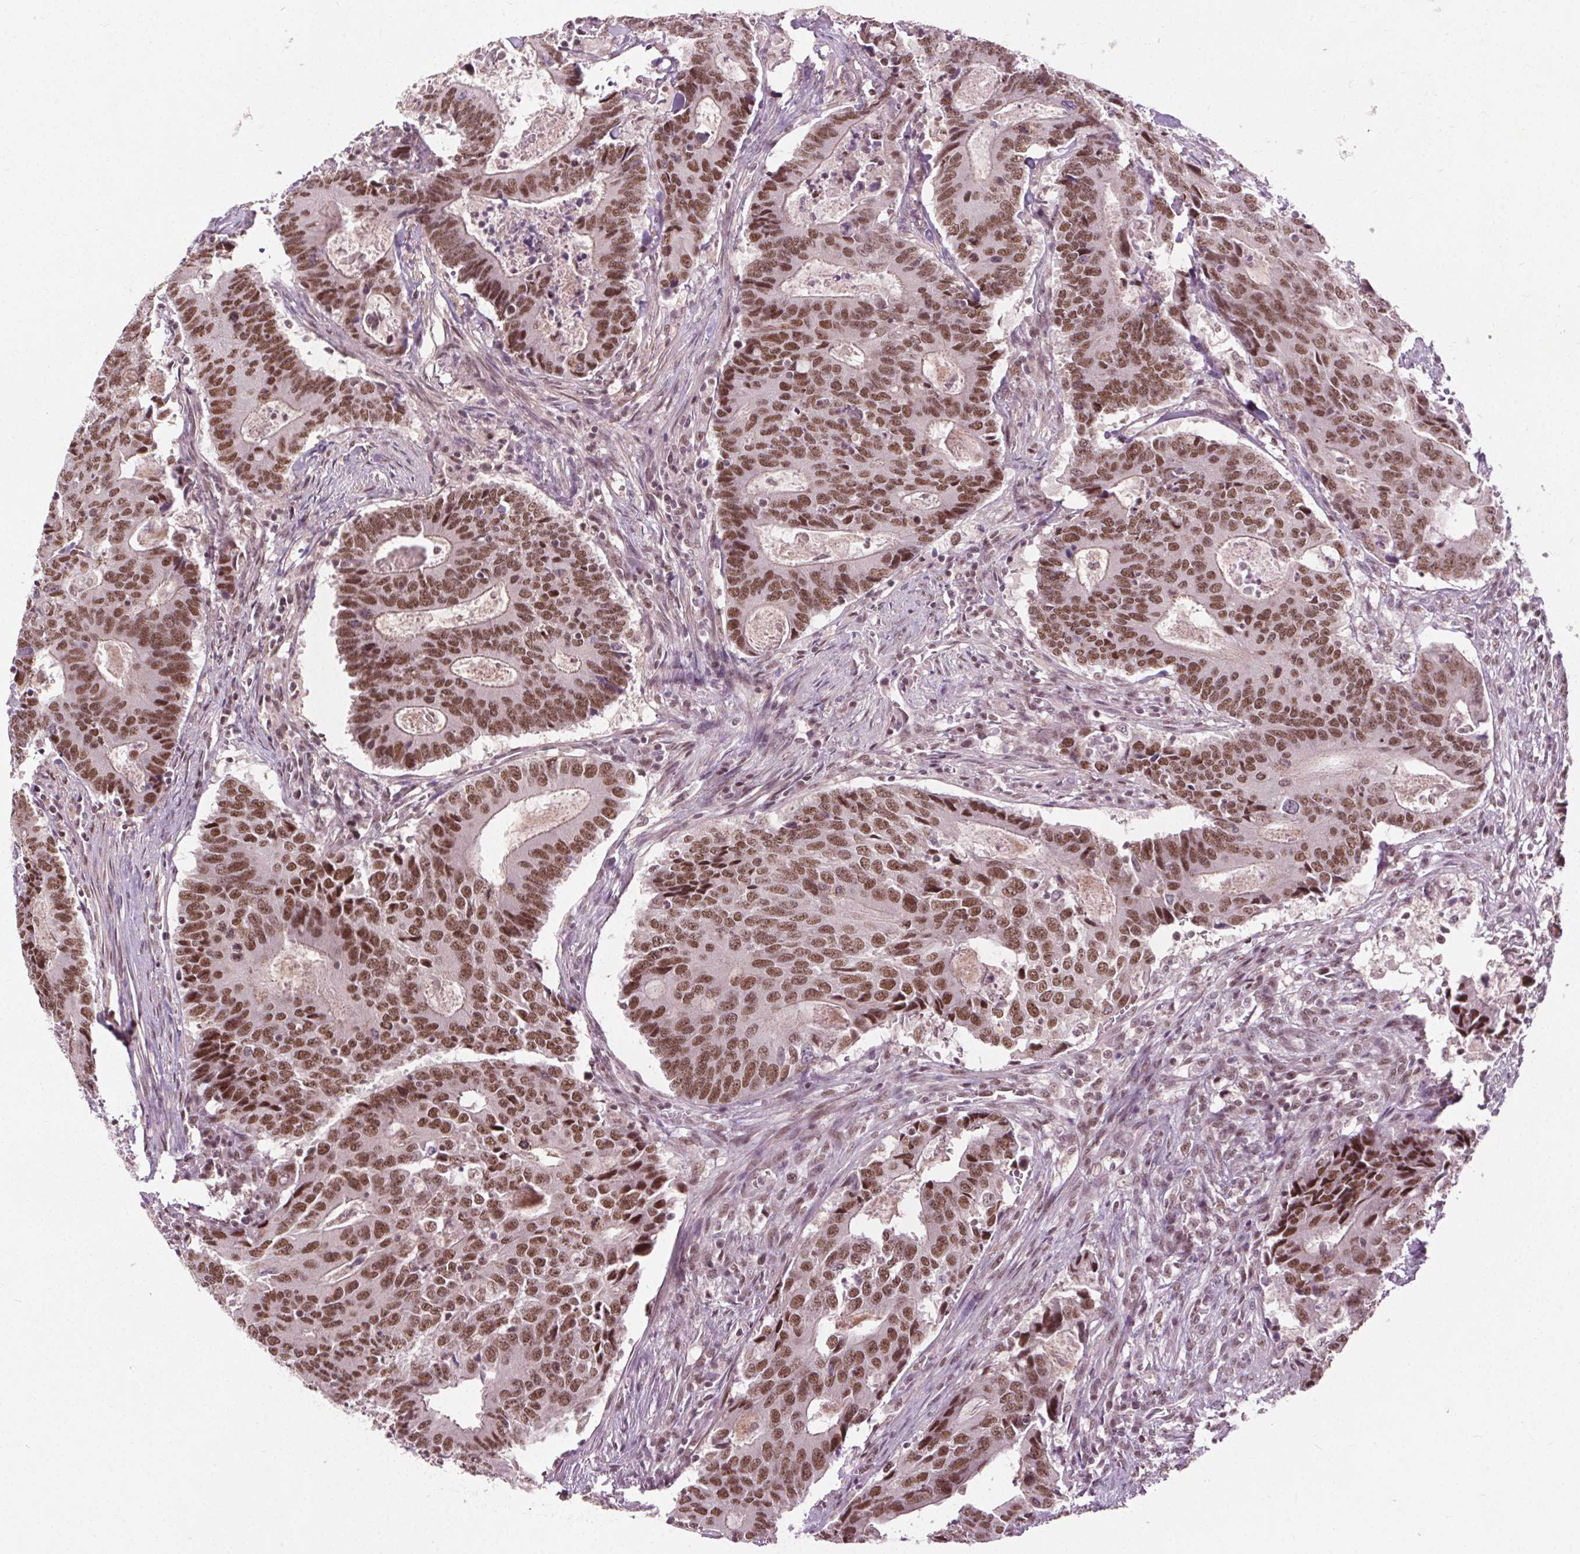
{"staining": {"intensity": "moderate", "quantity": ">75%", "location": "nuclear"}, "tissue": "colorectal cancer", "cell_type": "Tumor cells", "image_type": "cancer", "snomed": [{"axis": "morphology", "description": "Adenocarcinoma, NOS"}, {"axis": "topography", "description": "Colon"}], "caption": "Adenocarcinoma (colorectal) stained with a brown dye reveals moderate nuclear positive staining in about >75% of tumor cells.", "gene": "MED6", "patient": {"sex": "male", "age": 67}}